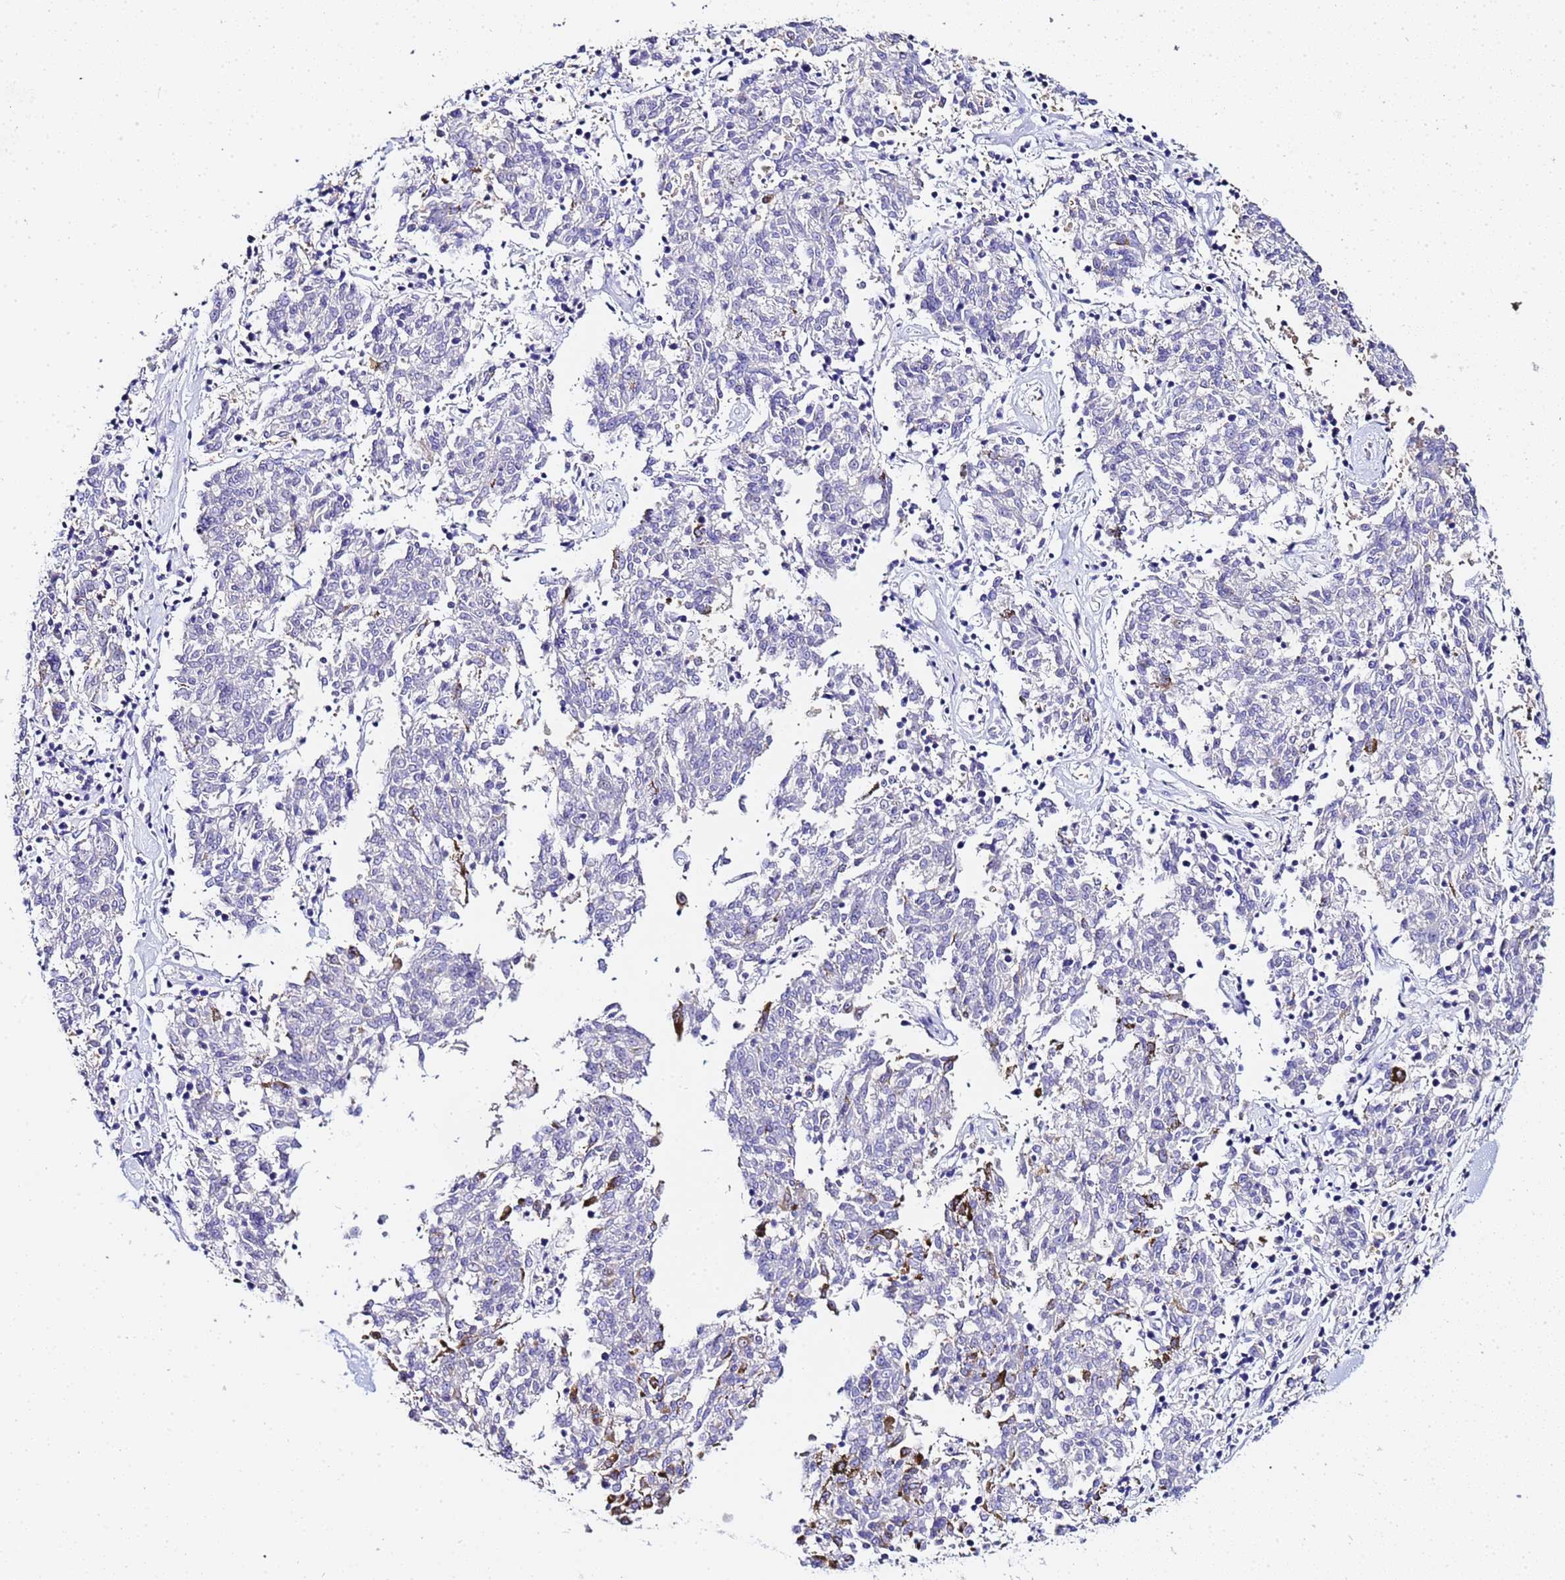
{"staining": {"intensity": "negative", "quantity": "none", "location": "none"}, "tissue": "melanoma", "cell_type": "Tumor cells", "image_type": "cancer", "snomed": [{"axis": "morphology", "description": "Malignant melanoma, NOS"}, {"axis": "topography", "description": "Skin"}], "caption": "Malignant melanoma was stained to show a protein in brown. There is no significant staining in tumor cells. Nuclei are stained in blue.", "gene": "ACTL6B", "patient": {"sex": "female", "age": 72}}